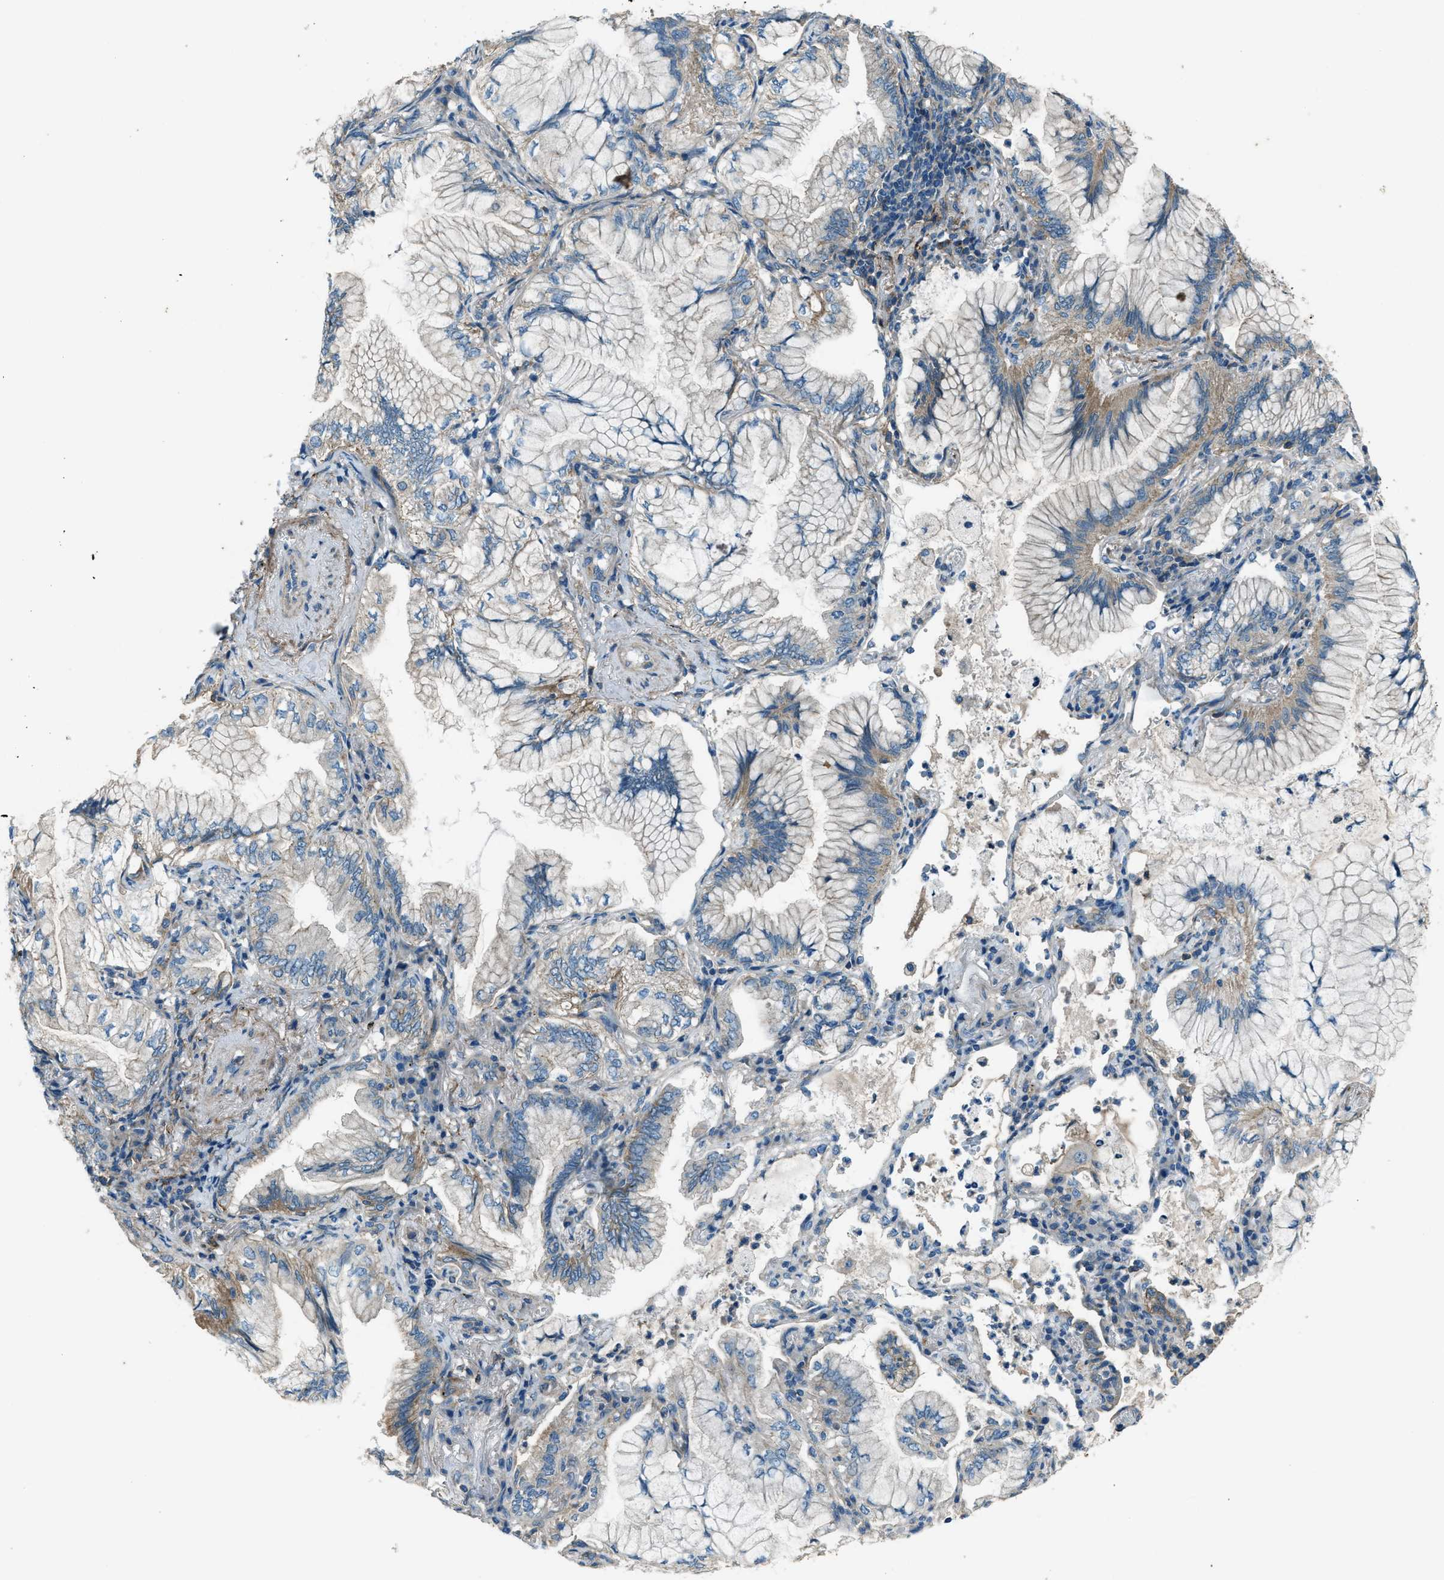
{"staining": {"intensity": "moderate", "quantity": "<25%", "location": "cytoplasmic/membranous"}, "tissue": "lung cancer", "cell_type": "Tumor cells", "image_type": "cancer", "snomed": [{"axis": "morphology", "description": "Adenocarcinoma, NOS"}, {"axis": "topography", "description": "Lung"}], "caption": "DAB (3,3'-diaminobenzidine) immunohistochemical staining of lung adenocarcinoma displays moderate cytoplasmic/membranous protein staining in about <25% of tumor cells.", "gene": "SVIL", "patient": {"sex": "female", "age": 70}}